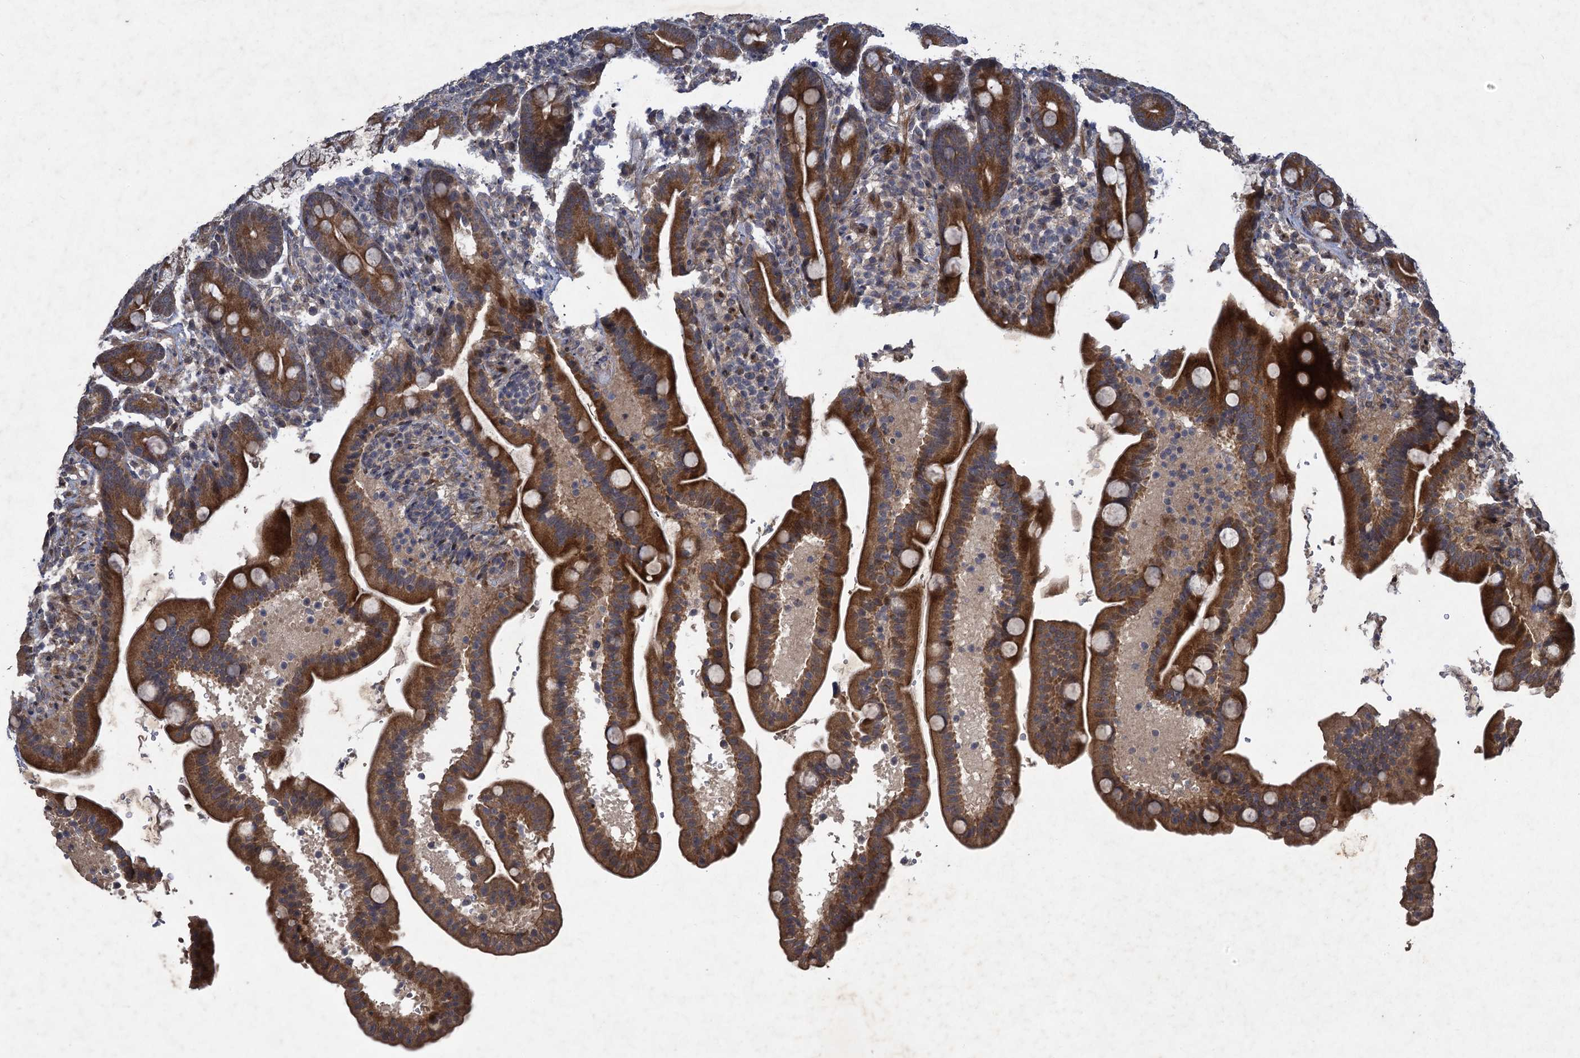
{"staining": {"intensity": "moderate", "quantity": ">75%", "location": "cytoplasmic/membranous"}, "tissue": "duodenum", "cell_type": "Glandular cells", "image_type": "normal", "snomed": [{"axis": "morphology", "description": "Normal tissue, NOS"}, {"axis": "topography", "description": "Duodenum"}], "caption": "This micrograph displays unremarkable duodenum stained with IHC to label a protein in brown. The cytoplasmic/membranous of glandular cells show moderate positivity for the protein. Nuclei are counter-stained blue.", "gene": "NUDT22", "patient": {"sex": "male", "age": 54}}